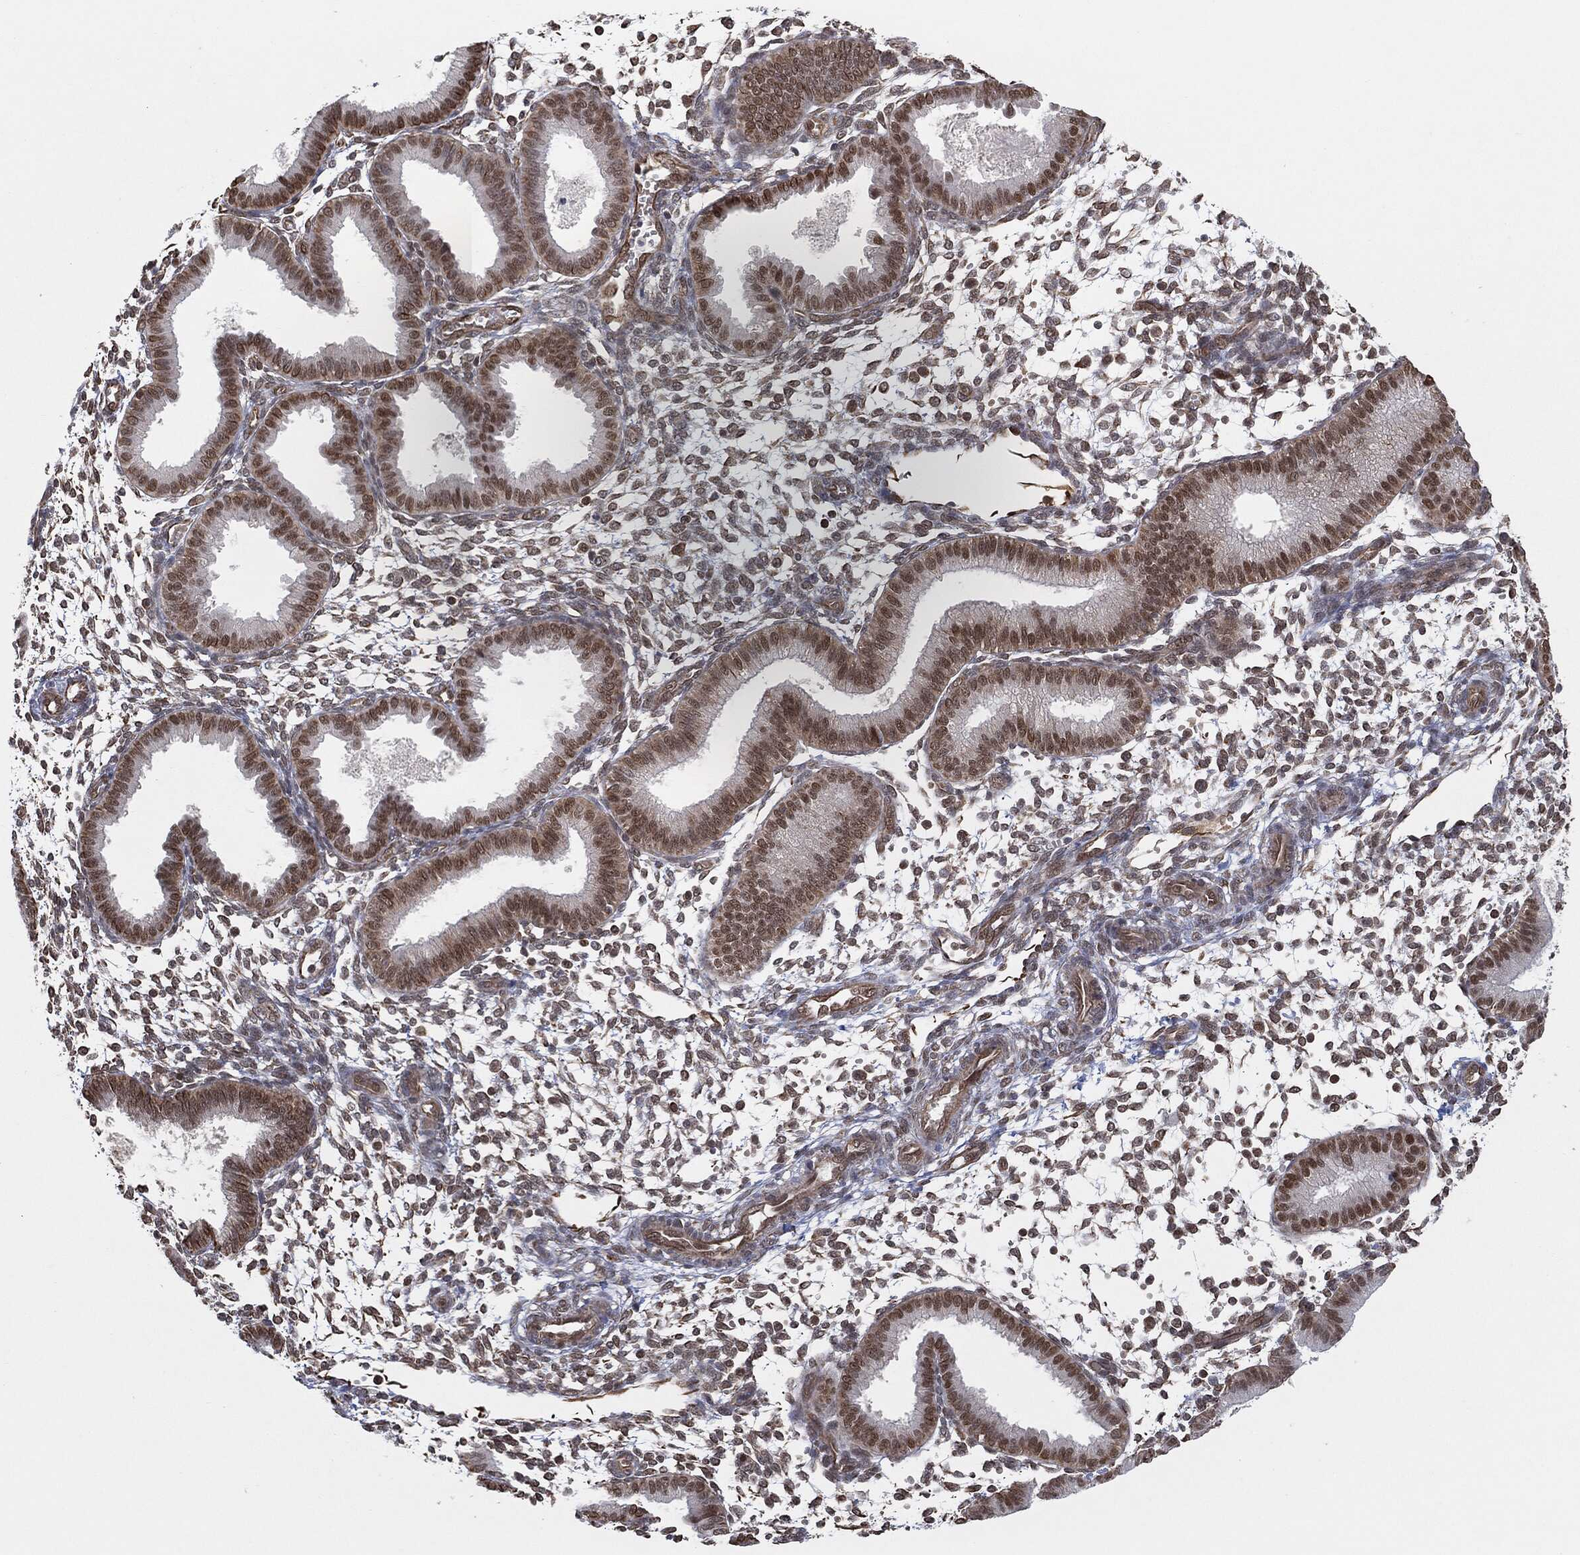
{"staining": {"intensity": "strong", "quantity": "<25%", "location": "cytoplasmic/membranous"}, "tissue": "endometrium", "cell_type": "Cells in endometrial stroma", "image_type": "normal", "snomed": [{"axis": "morphology", "description": "Normal tissue, NOS"}, {"axis": "topography", "description": "Endometrium"}], "caption": "This histopathology image exhibits immunohistochemistry (IHC) staining of benign human endometrium, with medium strong cytoplasmic/membranous expression in about <25% of cells in endometrial stroma.", "gene": "TP53RK", "patient": {"sex": "female", "age": 43}}